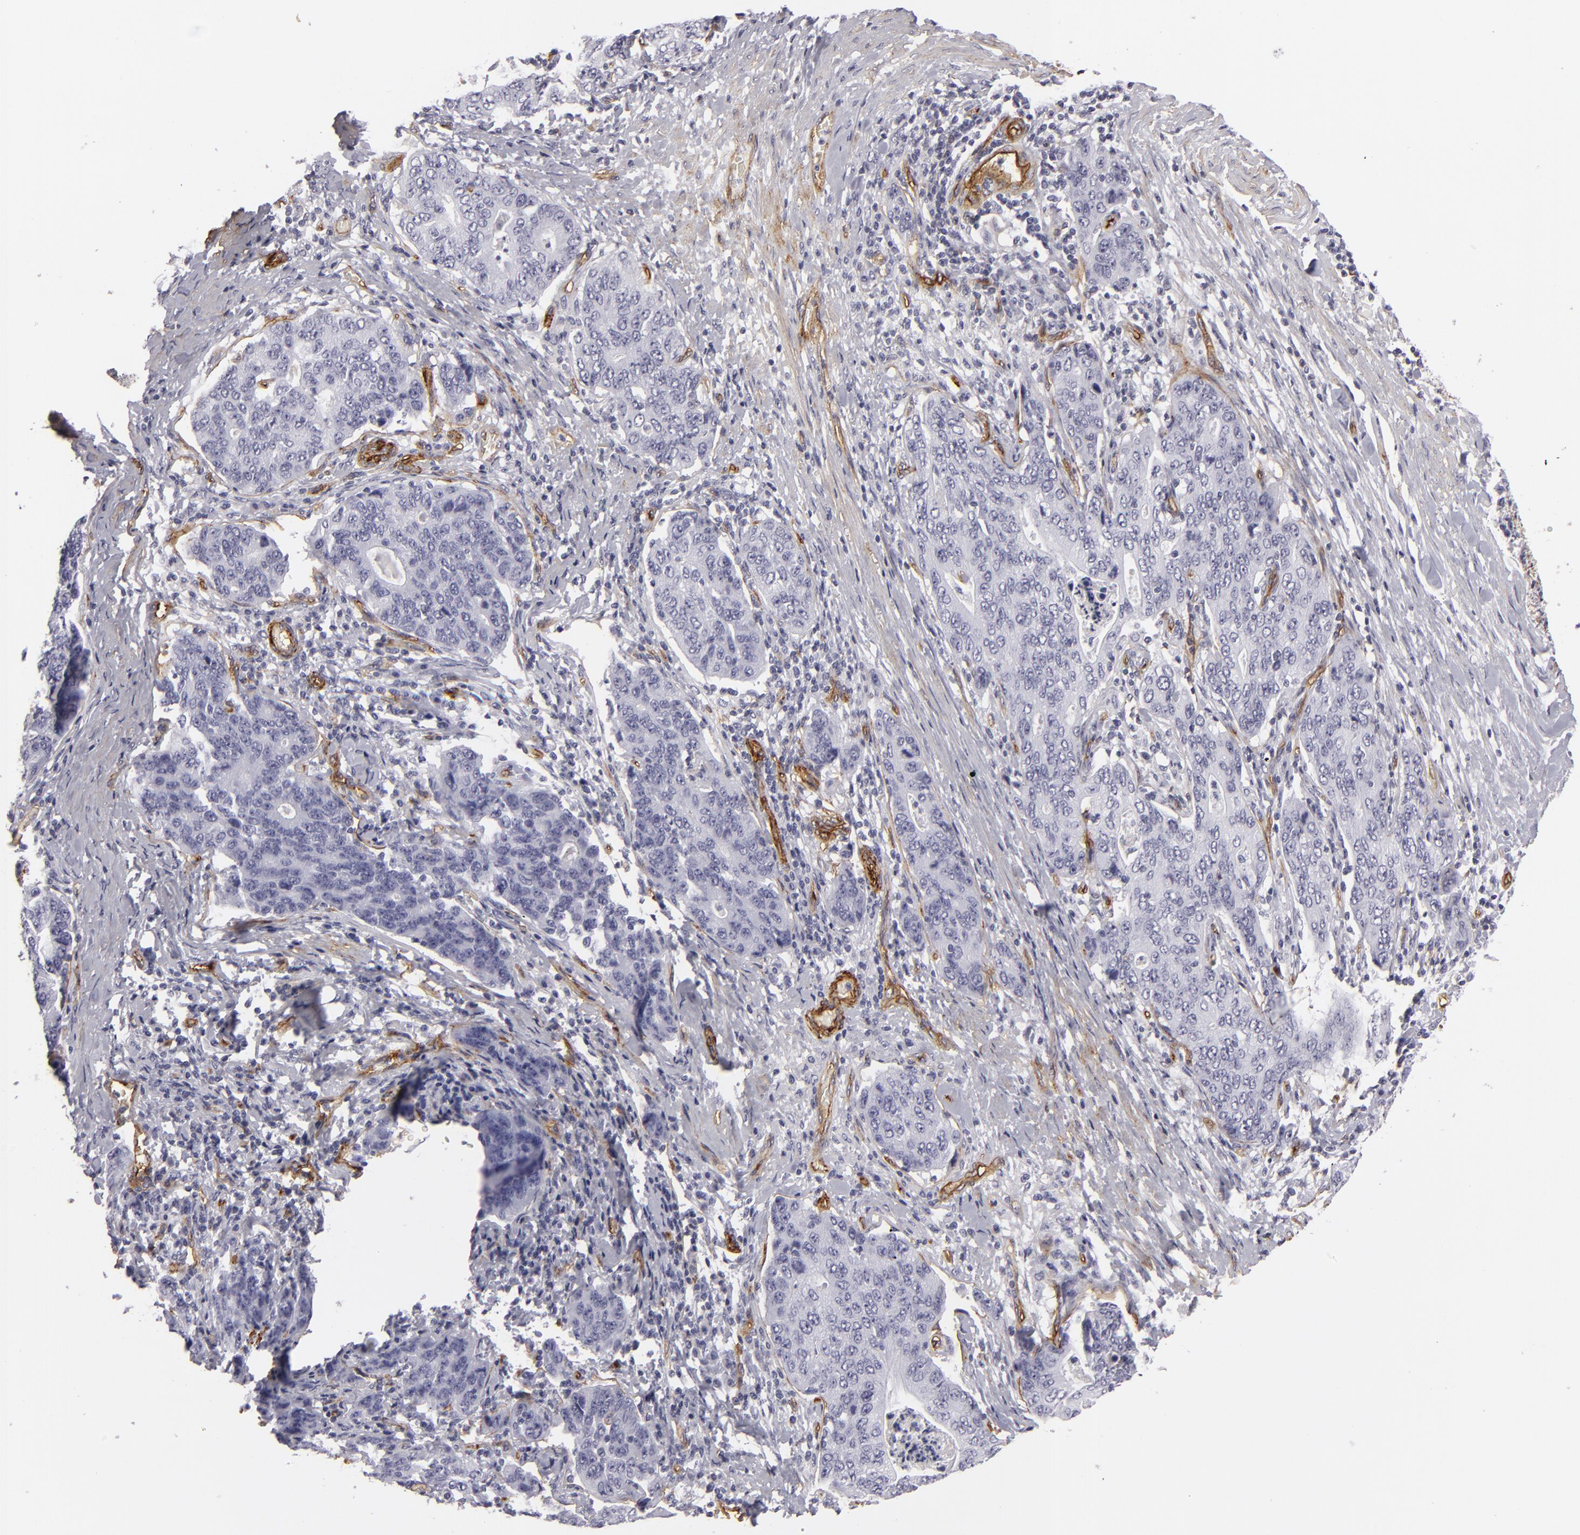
{"staining": {"intensity": "negative", "quantity": "none", "location": "none"}, "tissue": "stomach cancer", "cell_type": "Tumor cells", "image_type": "cancer", "snomed": [{"axis": "morphology", "description": "Adenocarcinoma, NOS"}, {"axis": "topography", "description": "Esophagus"}, {"axis": "topography", "description": "Stomach"}], "caption": "The image shows no significant staining in tumor cells of stomach cancer.", "gene": "MCAM", "patient": {"sex": "male", "age": 74}}